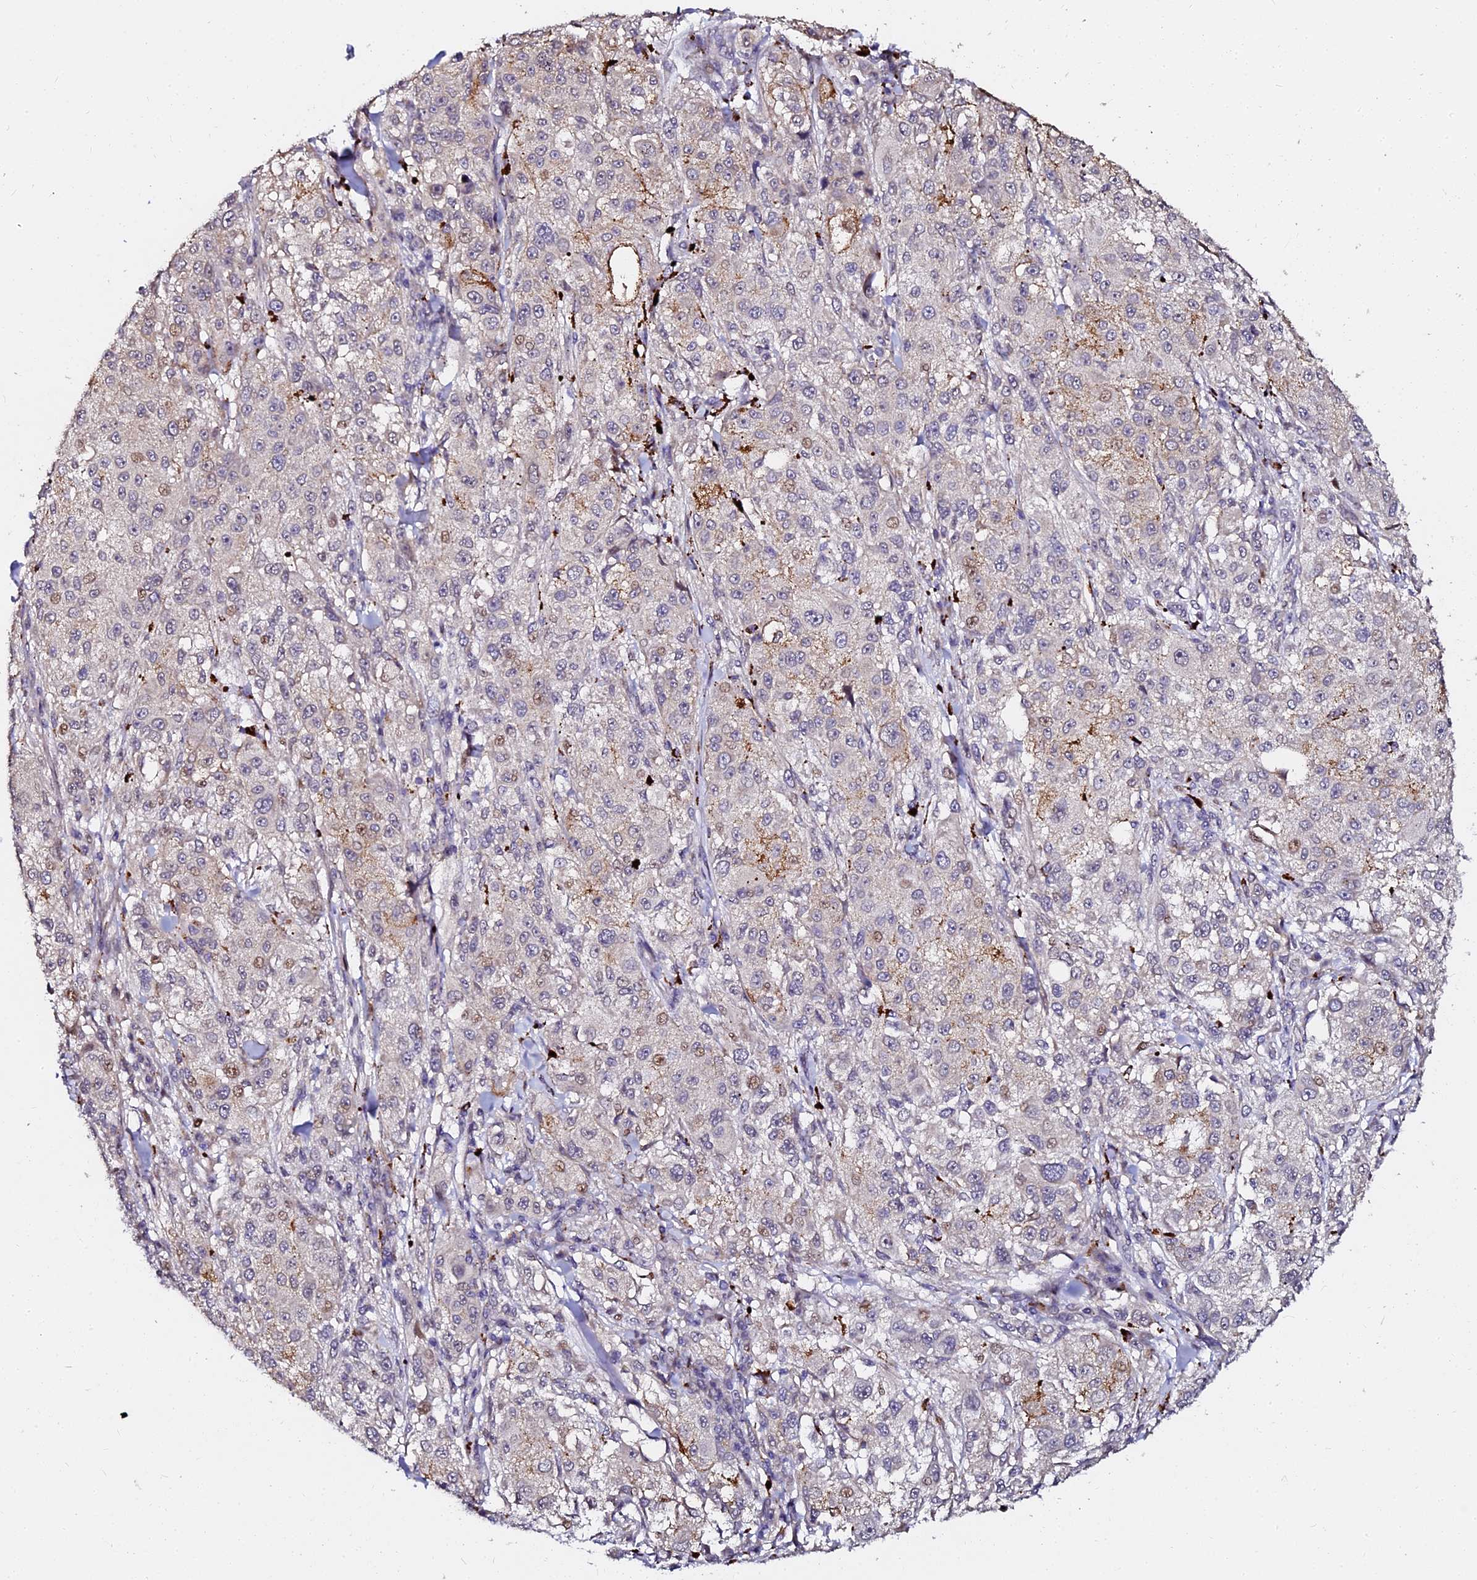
{"staining": {"intensity": "moderate", "quantity": "<25%", "location": "nuclear"}, "tissue": "melanoma", "cell_type": "Tumor cells", "image_type": "cancer", "snomed": [{"axis": "morphology", "description": "Necrosis, NOS"}, {"axis": "morphology", "description": "Malignant melanoma, NOS"}, {"axis": "topography", "description": "Skin"}], "caption": "This is a photomicrograph of immunohistochemistry (IHC) staining of malignant melanoma, which shows moderate positivity in the nuclear of tumor cells.", "gene": "GPN3", "patient": {"sex": "female", "age": 87}}